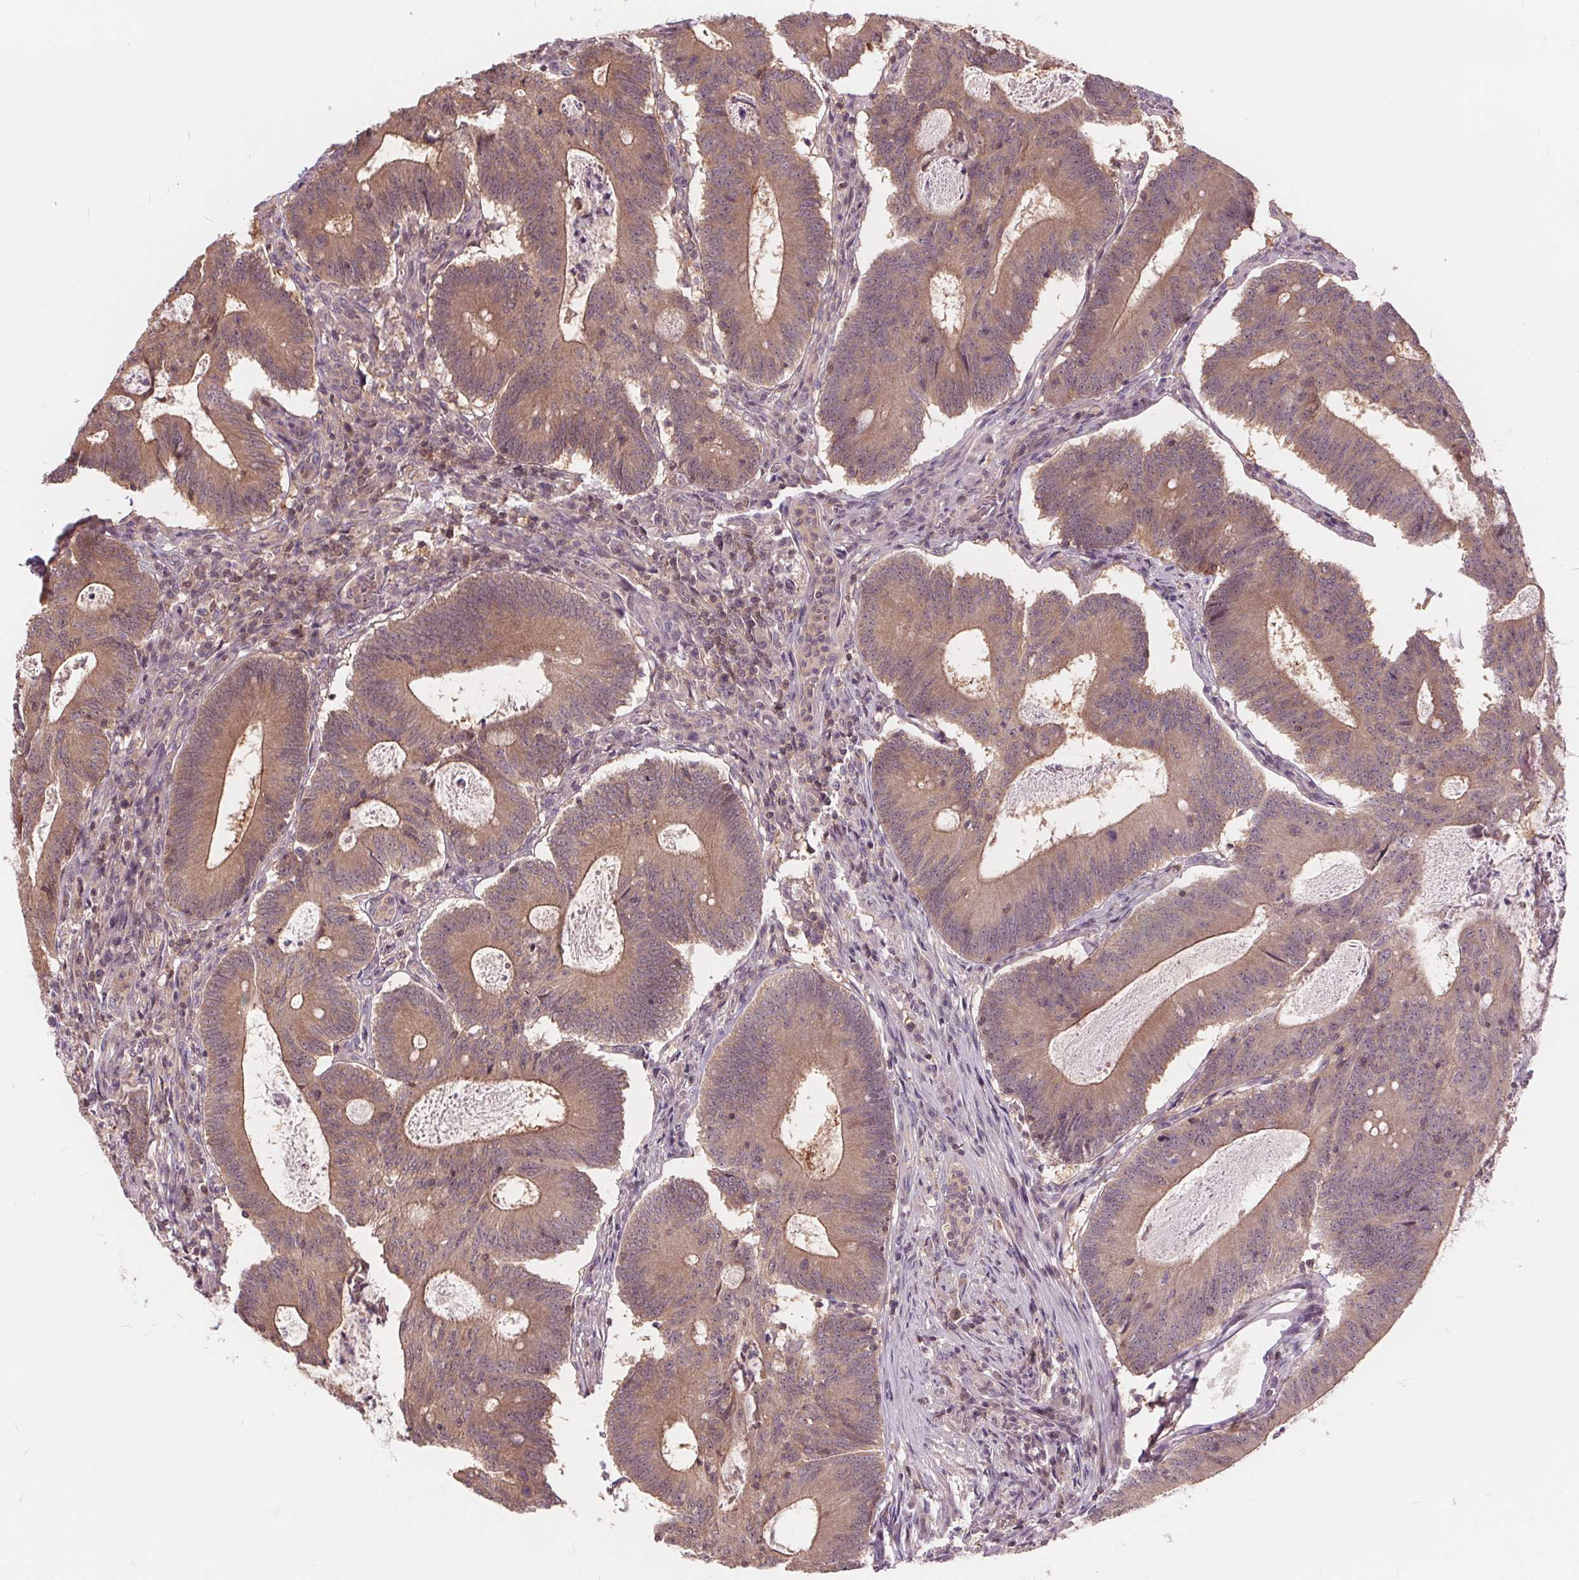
{"staining": {"intensity": "moderate", "quantity": ">75%", "location": "cytoplasmic/membranous"}, "tissue": "colorectal cancer", "cell_type": "Tumor cells", "image_type": "cancer", "snomed": [{"axis": "morphology", "description": "Adenocarcinoma, NOS"}, {"axis": "topography", "description": "Colon"}], "caption": "IHC photomicrograph of human colorectal cancer stained for a protein (brown), which shows medium levels of moderate cytoplasmic/membranous expression in about >75% of tumor cells.", "gene": "HIF1AN", "patient": {"sex": "female", "age": 70}}